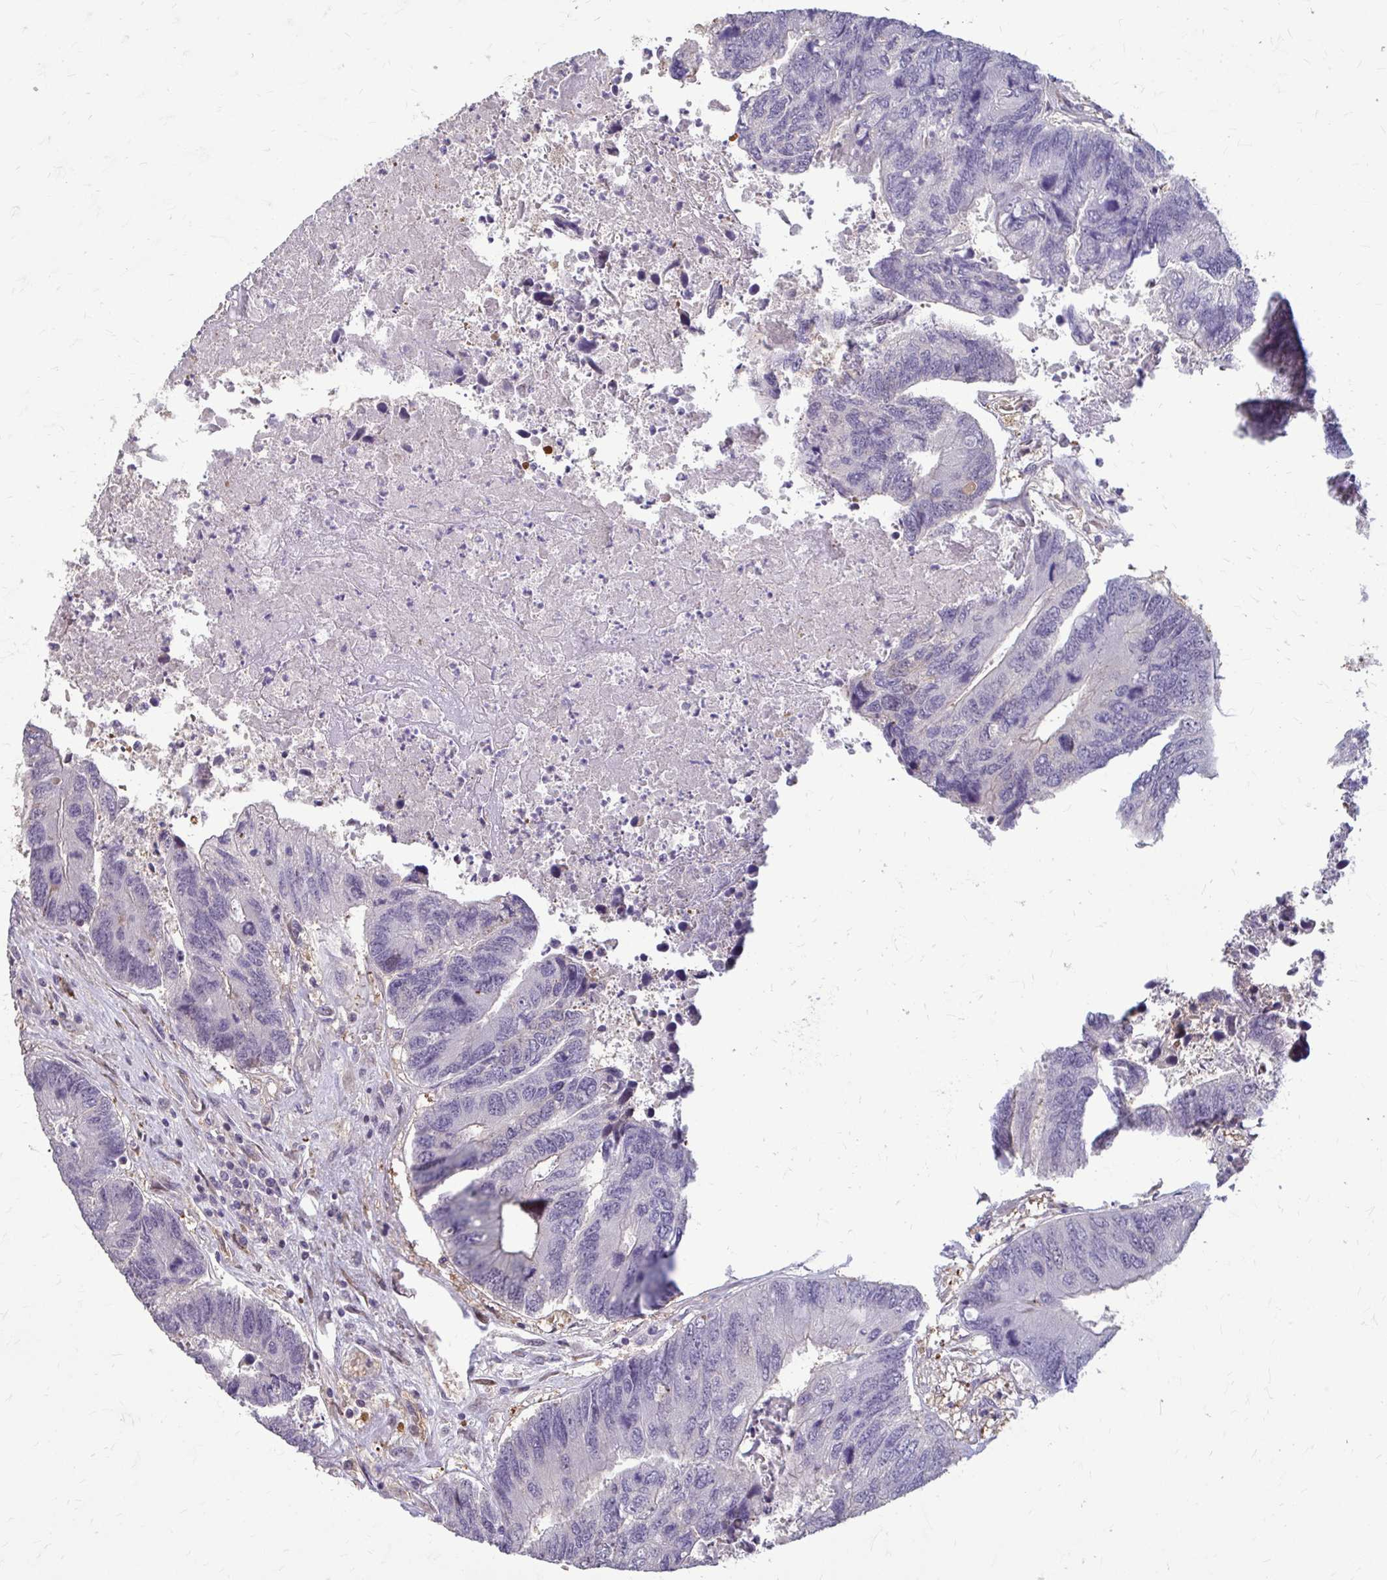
{"staining": {"intensity": "negative", "quantity": "none", "location": "none"}, "tissue": "colorectal cancer", "cell_type": "Tumor cells", "image_type": "cancer", "snomed": [{"axis": "morphology", "description": "Adenocarcinoma, NOS"}, {"axis": "topography", "description": "Colon"}], "caption": "Image shows no significant protein staining in tumor cells of adenocarcinoma (colorectal).", "gene": "ZNF34", "patient": {"sex": "female", "age": 67}}